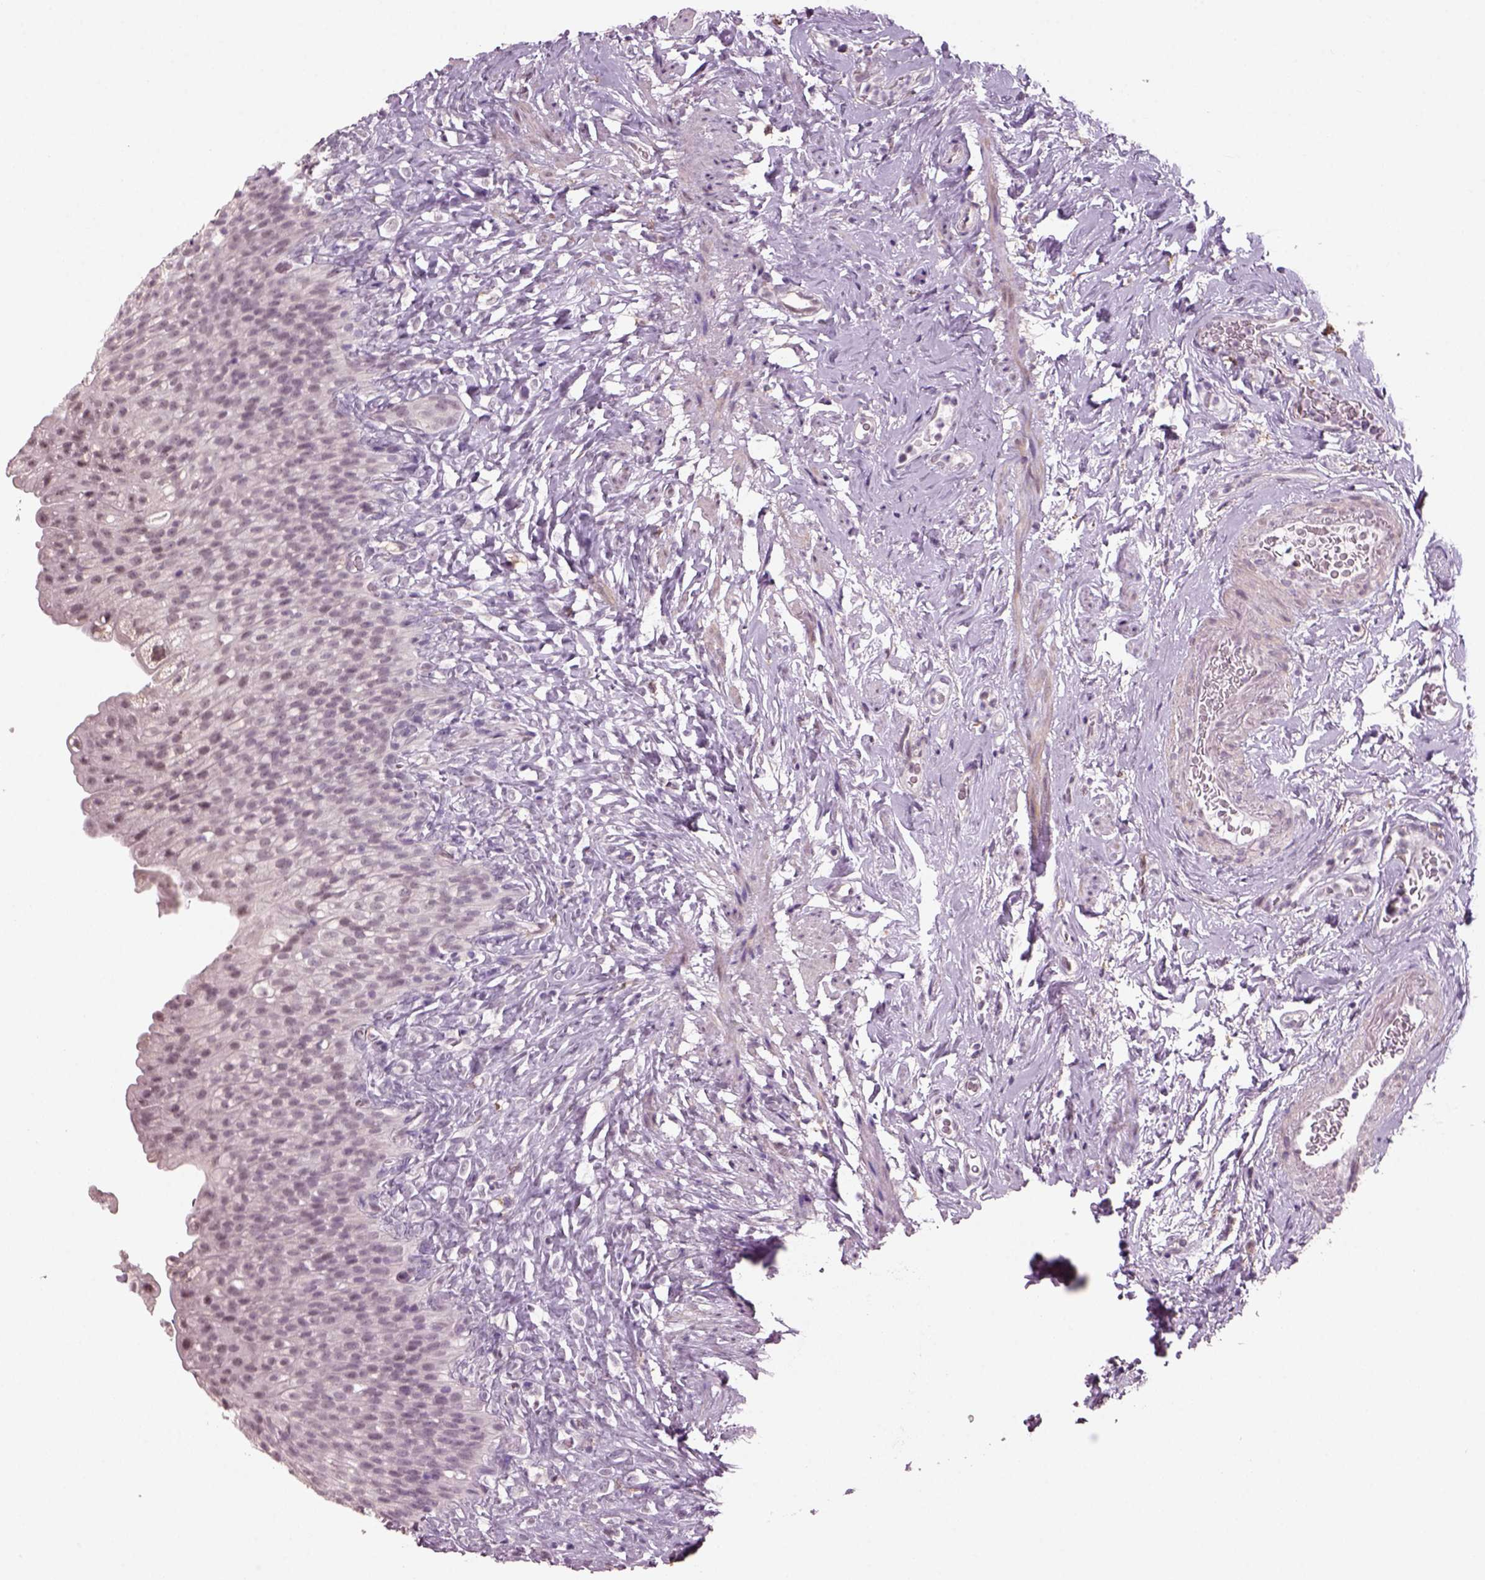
{"staining": {"intensity": "negative", "quantity": "none", "location": "none"}, "tissue": "urinary bladder", "cell_type": "Urothelial cells", "image_type": "normal", "snomed": [{"axis": "morphology", "description": "Normal tissue, NOS"}, {"axis": "topography", "description": "Urinary bladder"}], "caption": "An immunohistochemistry (IHC) photomicrograph of normal urinary bladder is shown. There is no staining in urothelial cells of urinary bladder.", "gene": "NAT8B", "patient": {"sex": "male", "age": 76}}